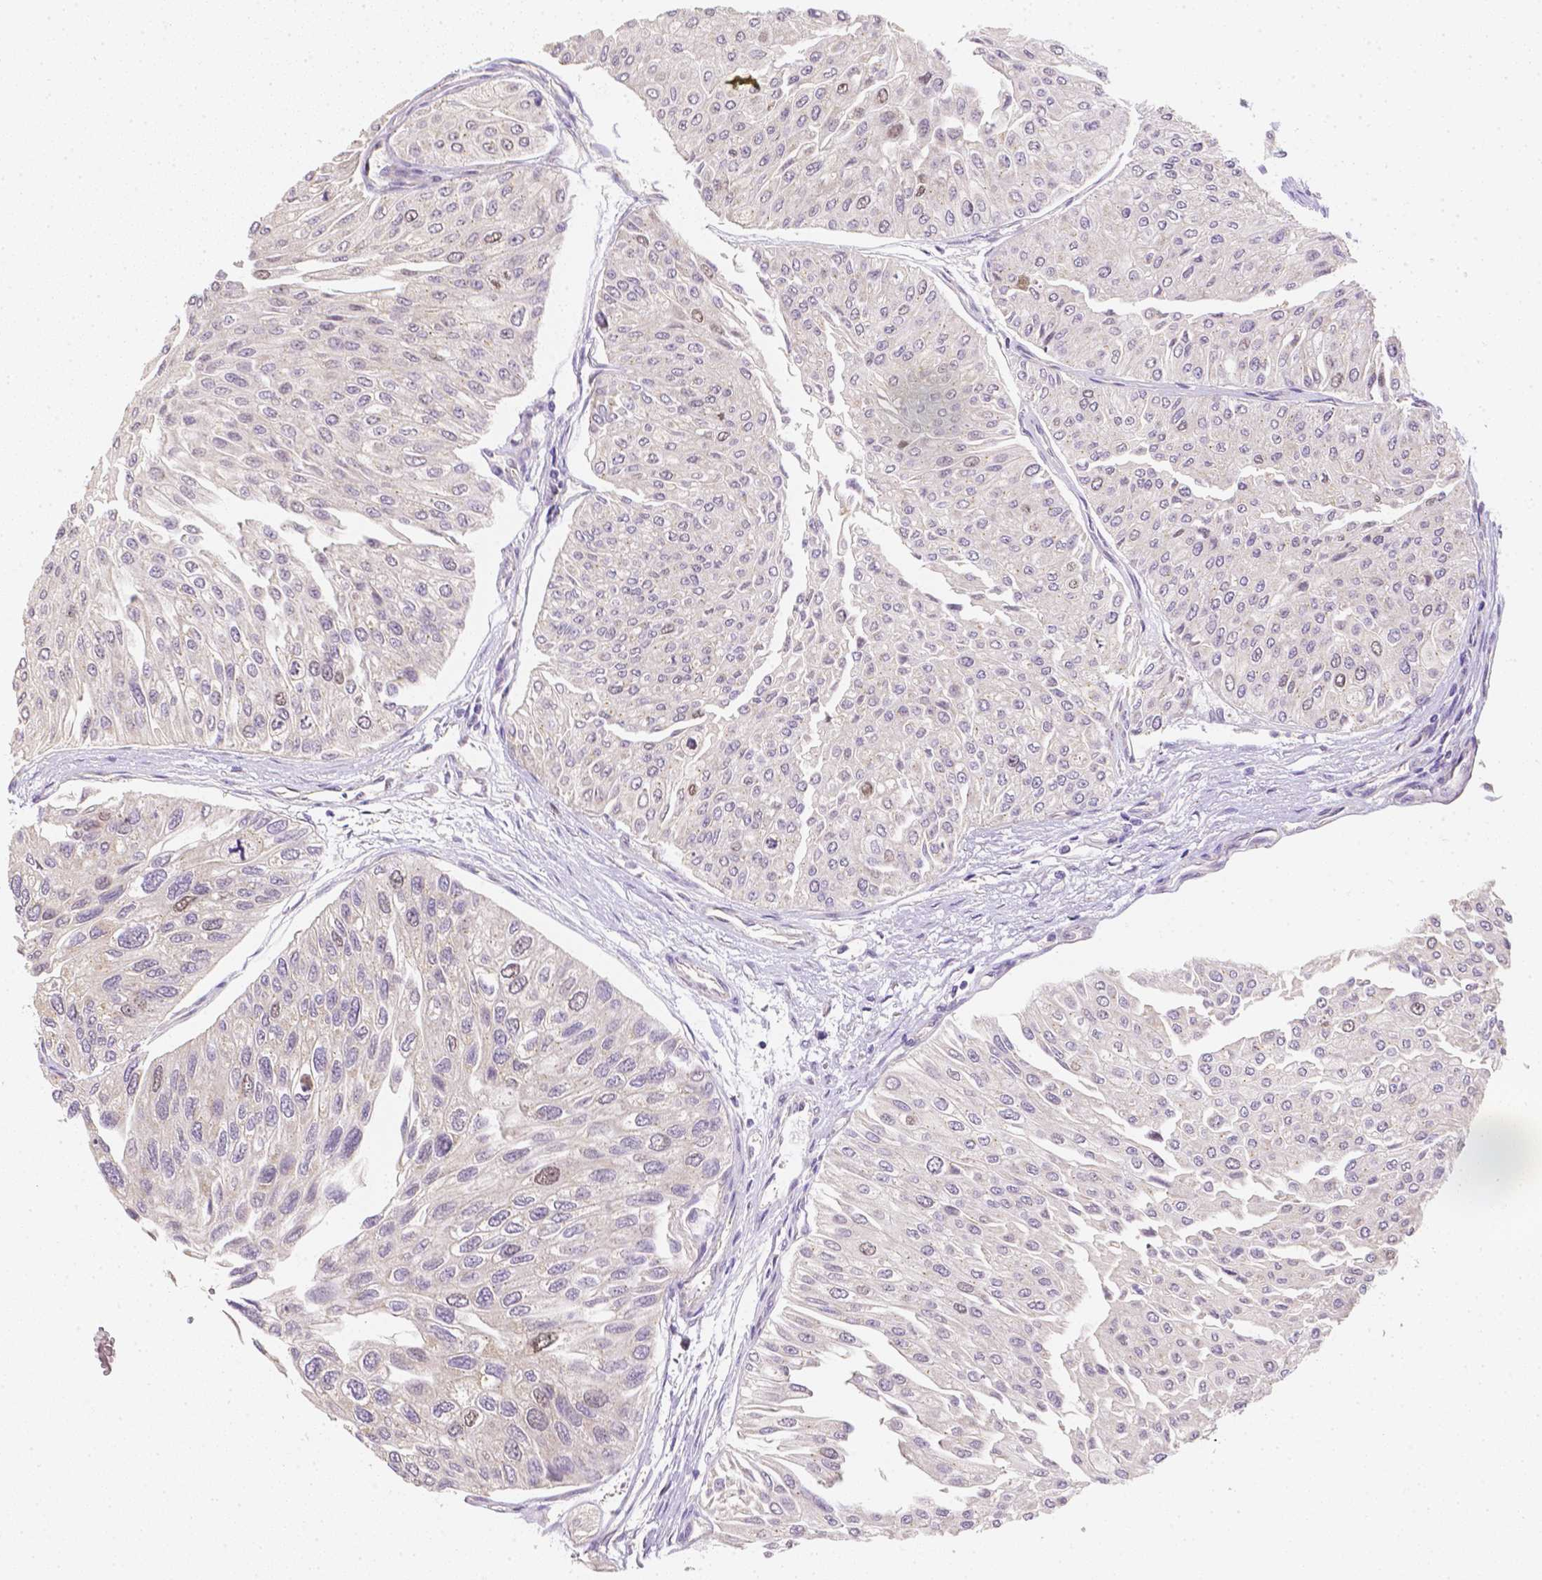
{"staining": {"intensity": "weak", "quantity": "<25%", "location": "nuclear"}, "tissue": "urothelial cancer", "cell_type": "Tumor cells", "image_type": "cancer", "snomed": [{"axis": "morphology", "description": "Urothelial carcinoma, NOS"}, {"axis": "topography", "description": "Urinary bladder"}], "caption": "Tumor cells are negative for brown protein staining in urothelial cancer.", "gene": "C10orf67", "patient": {"sex": "male", "age": 67}}